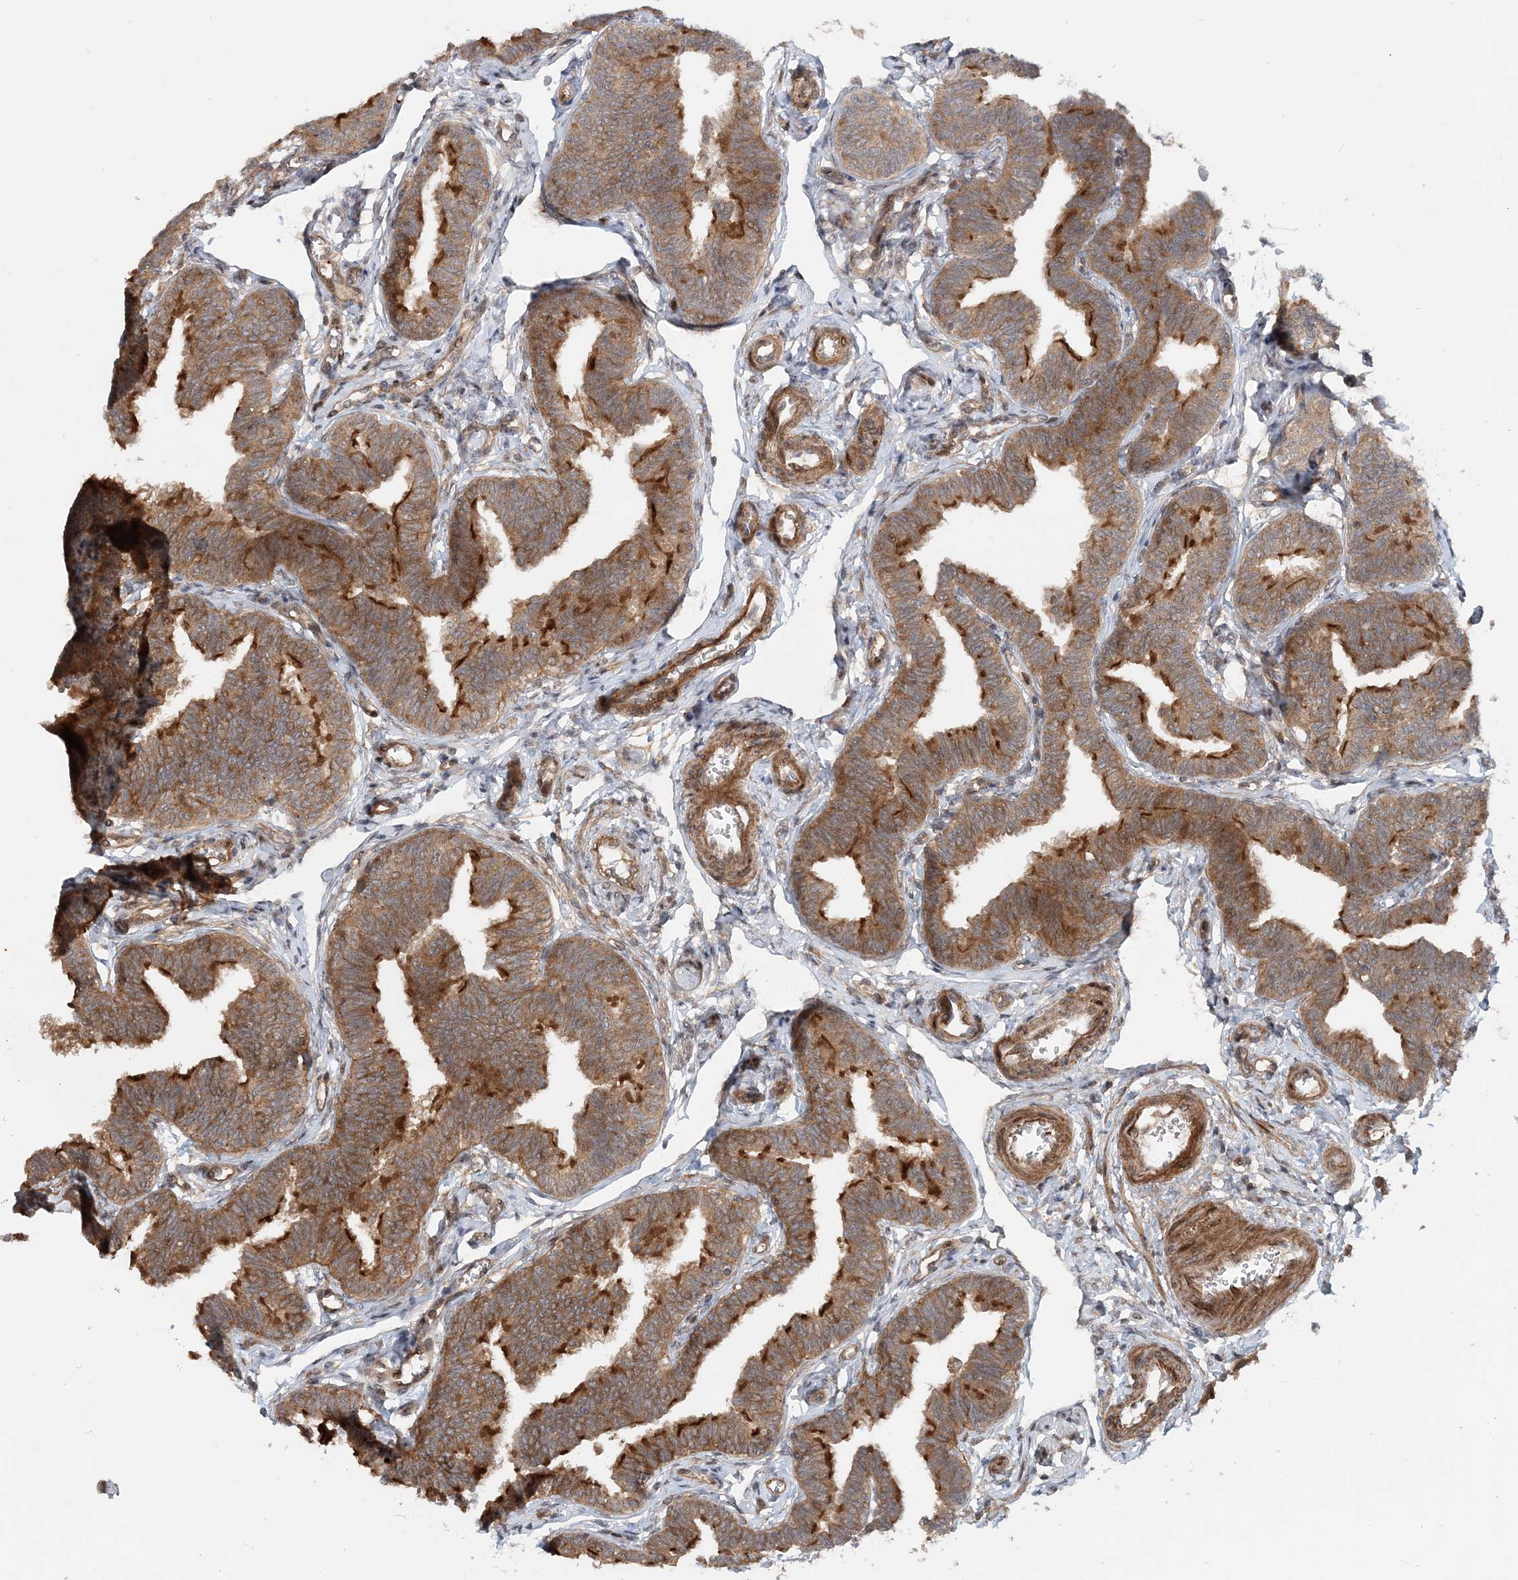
{"staining": {"intensity": "strong", "quantity": ">75%", "location": "cytoplasmic/membranous"}, "tissue": "fallopian tube", "cell_type": "Glandular cells", "image_type": "normal", "snomed": [{"axis": "morphology", "description": "Normal tissue, NOS"}, {"axis": "topography", "description": "Fallopian tube"}, {"axis": "topography", "description": "Ovary"}], "caption": "High-magnification brightfield microscopy of benign fallopian tube stained with DAB (brown) and counterstained with hematoxylin (blue). glandular cells exhibit strong cytoplasmic/membranous positivity is seen in approximately>75% of cells.", "gene": "GEMIN5", "patient": {"sex": "female", "age": 23}}